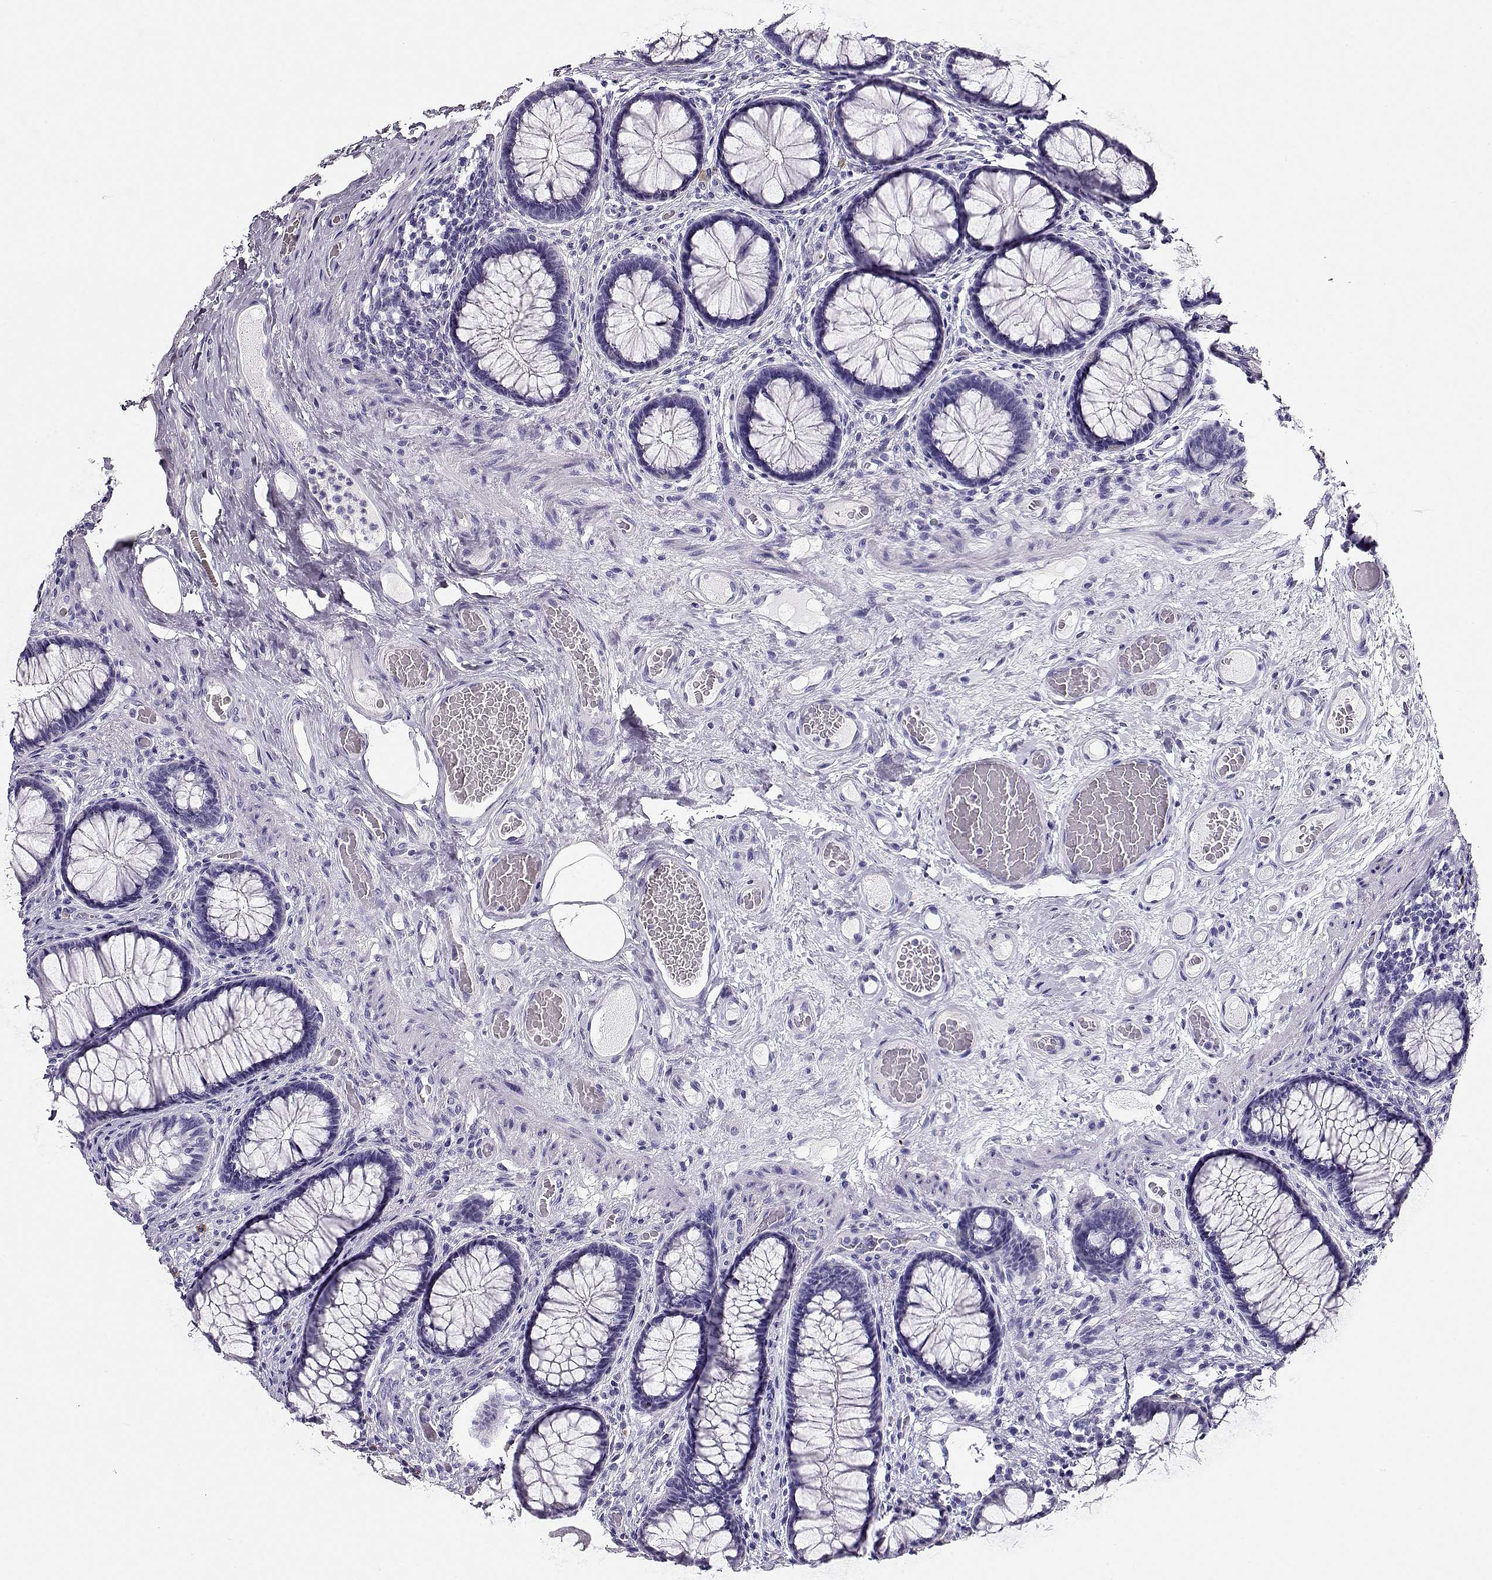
{"staining": {"intensity": "negative", "quantity": "none", "location": "none"}, "tissue": "colon", "cell_type": "Endothelial cells", "image_type": "normal", "snomed": [{"axis": "morphology", "description": "Normal tissue, NOS"}, {"axis": "topography", "description": "Colon"}], "caption": "The histopathology image reveals no significant expression in endothelial cells of colon. (DAB IHC with hematoxylin counter stain).", "gene": "CRX", "patient": {"sex": "female", "age": 65}}